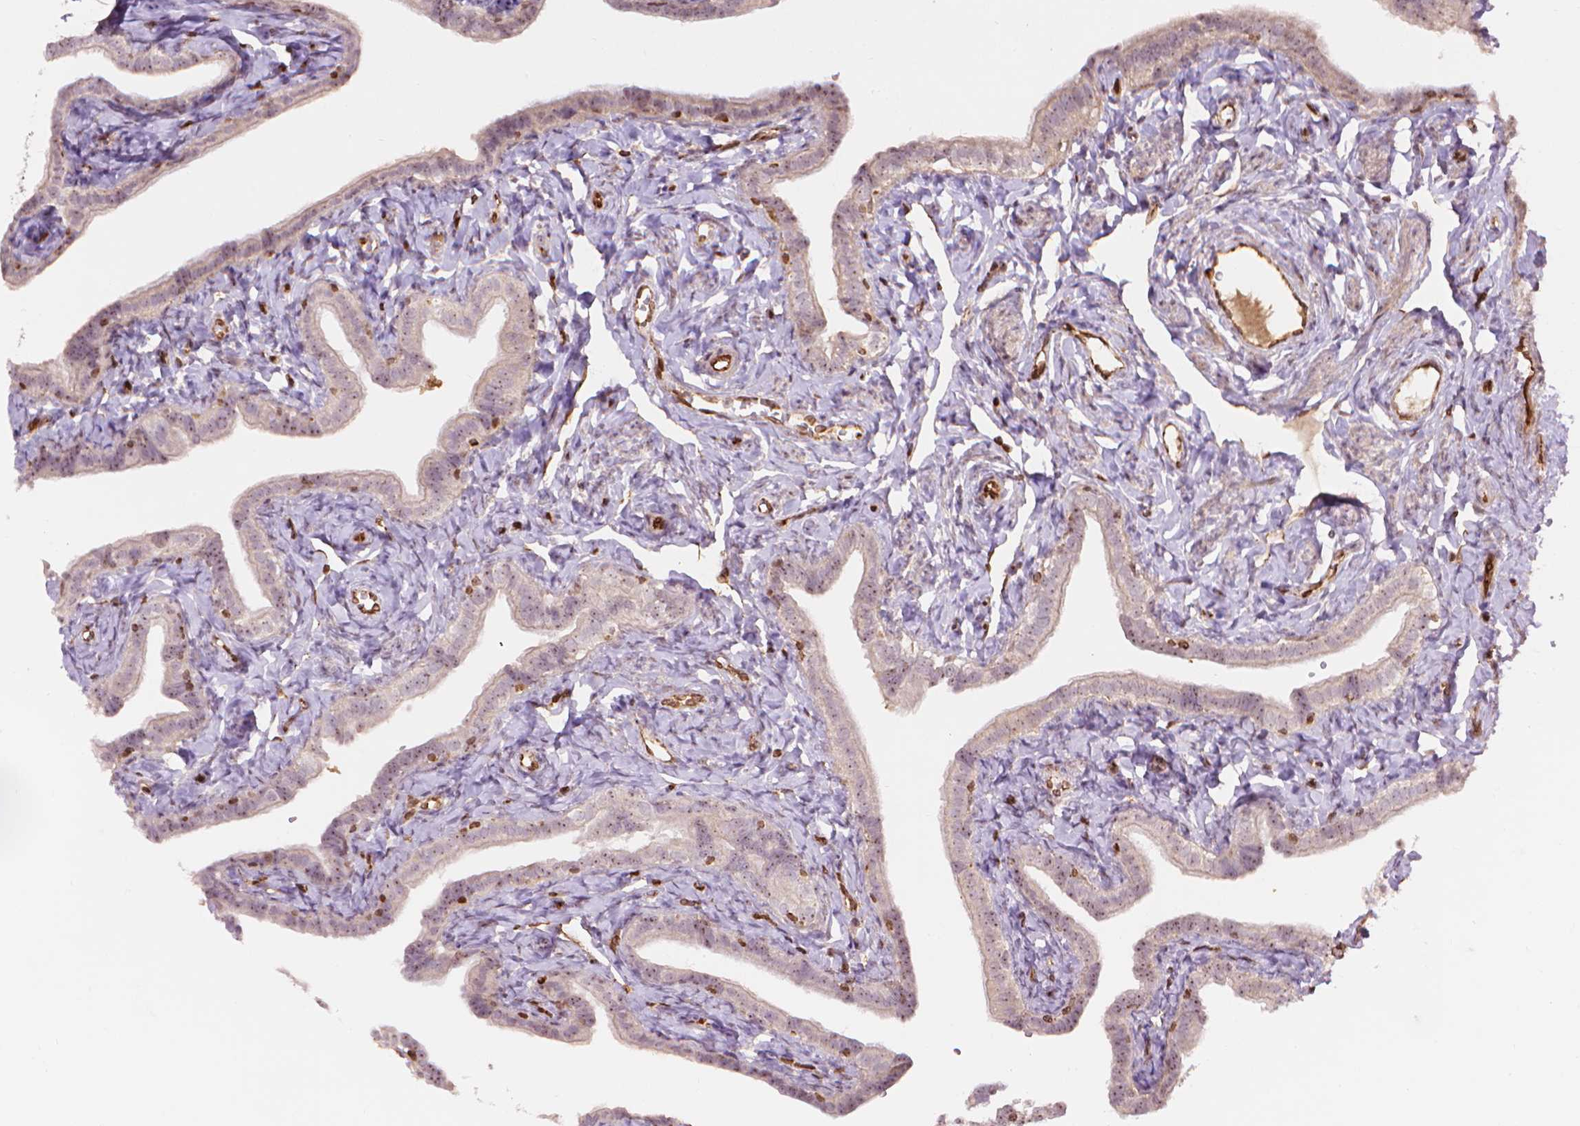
{"staining": {"intensity": "moderate", "quantity": "25%-75%", "location": "nuclear"}, "tissue": "fallopian tube", "cell_type": "Glandular cells", "image_type": "normal", "snomed": [{"axis": "morphology", "description": "Normal tissue, NOS"}, {"axis": "topography", "description": "Fallopian tube"}], "caption": "An image of fallopian tube stained for a protein displays moderate nuclear brown staining in glandular cells.", "gene": "SMC2", "patient": {"sex": "female", "age": 41}}